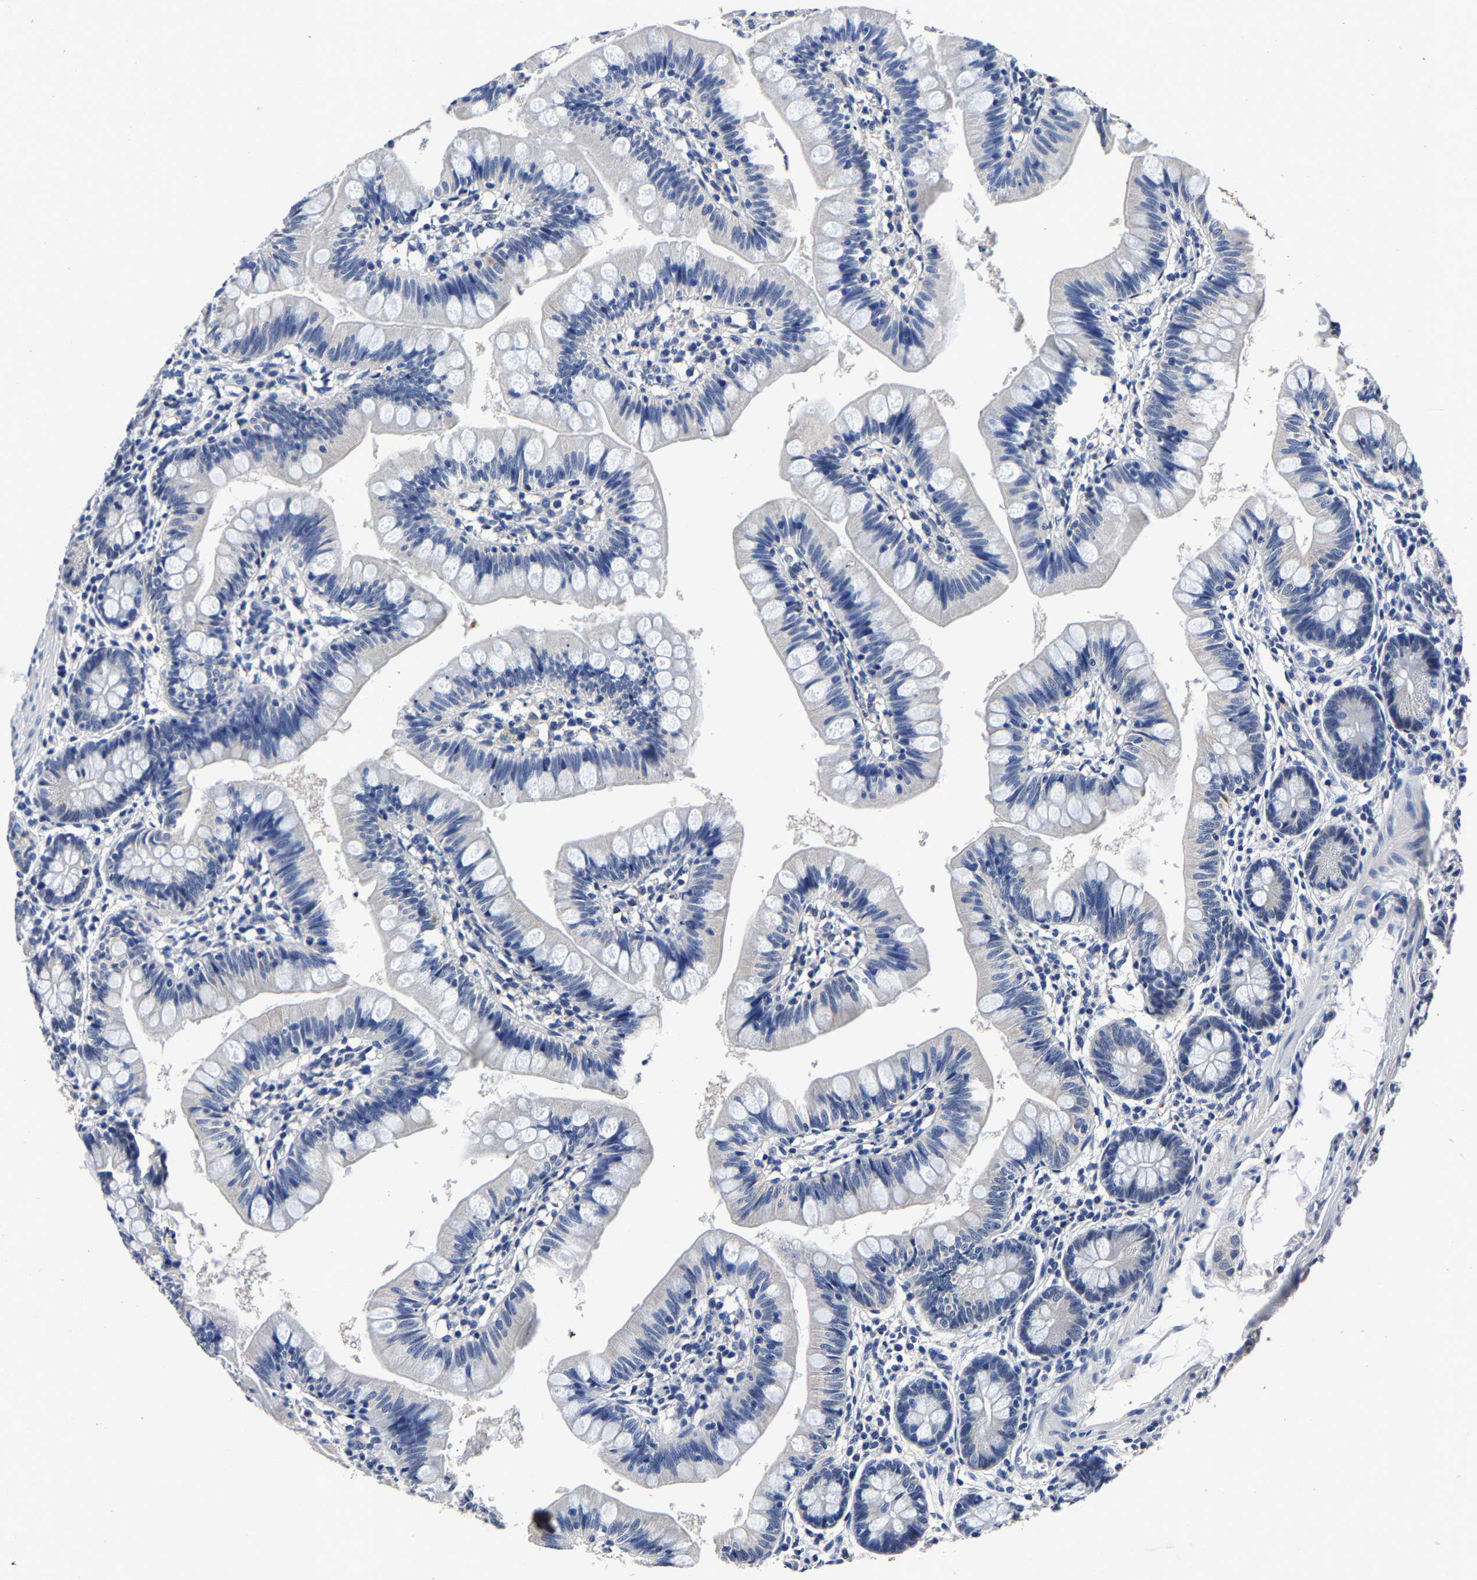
{"staining": {"intensity": "negative", "quantity": "none", "location": "none"}, "tissue": "small intestine", "cell_type": "Glandular cells", "image_type": "normal", "snomed": [{"axis": "morphology", "description": "Normal tissue, NOS"}, {"axis": "topography", "description": "Small intestine"}], "caption": "High power microscopy histopathology image of an immunohistochemistry (IHC) histopathology image of unremarkable small intestine, revealing no significant expression in glandular cells. Brightfield microscopy of immunohistochemistry (IHC) stained with DAB (3,3'-diaminobenzidine) (brown) and hematoxylin (blue), captured at high magnification.", "gene": "PSPH", "patient": {"sex": "male", "age": 7}}